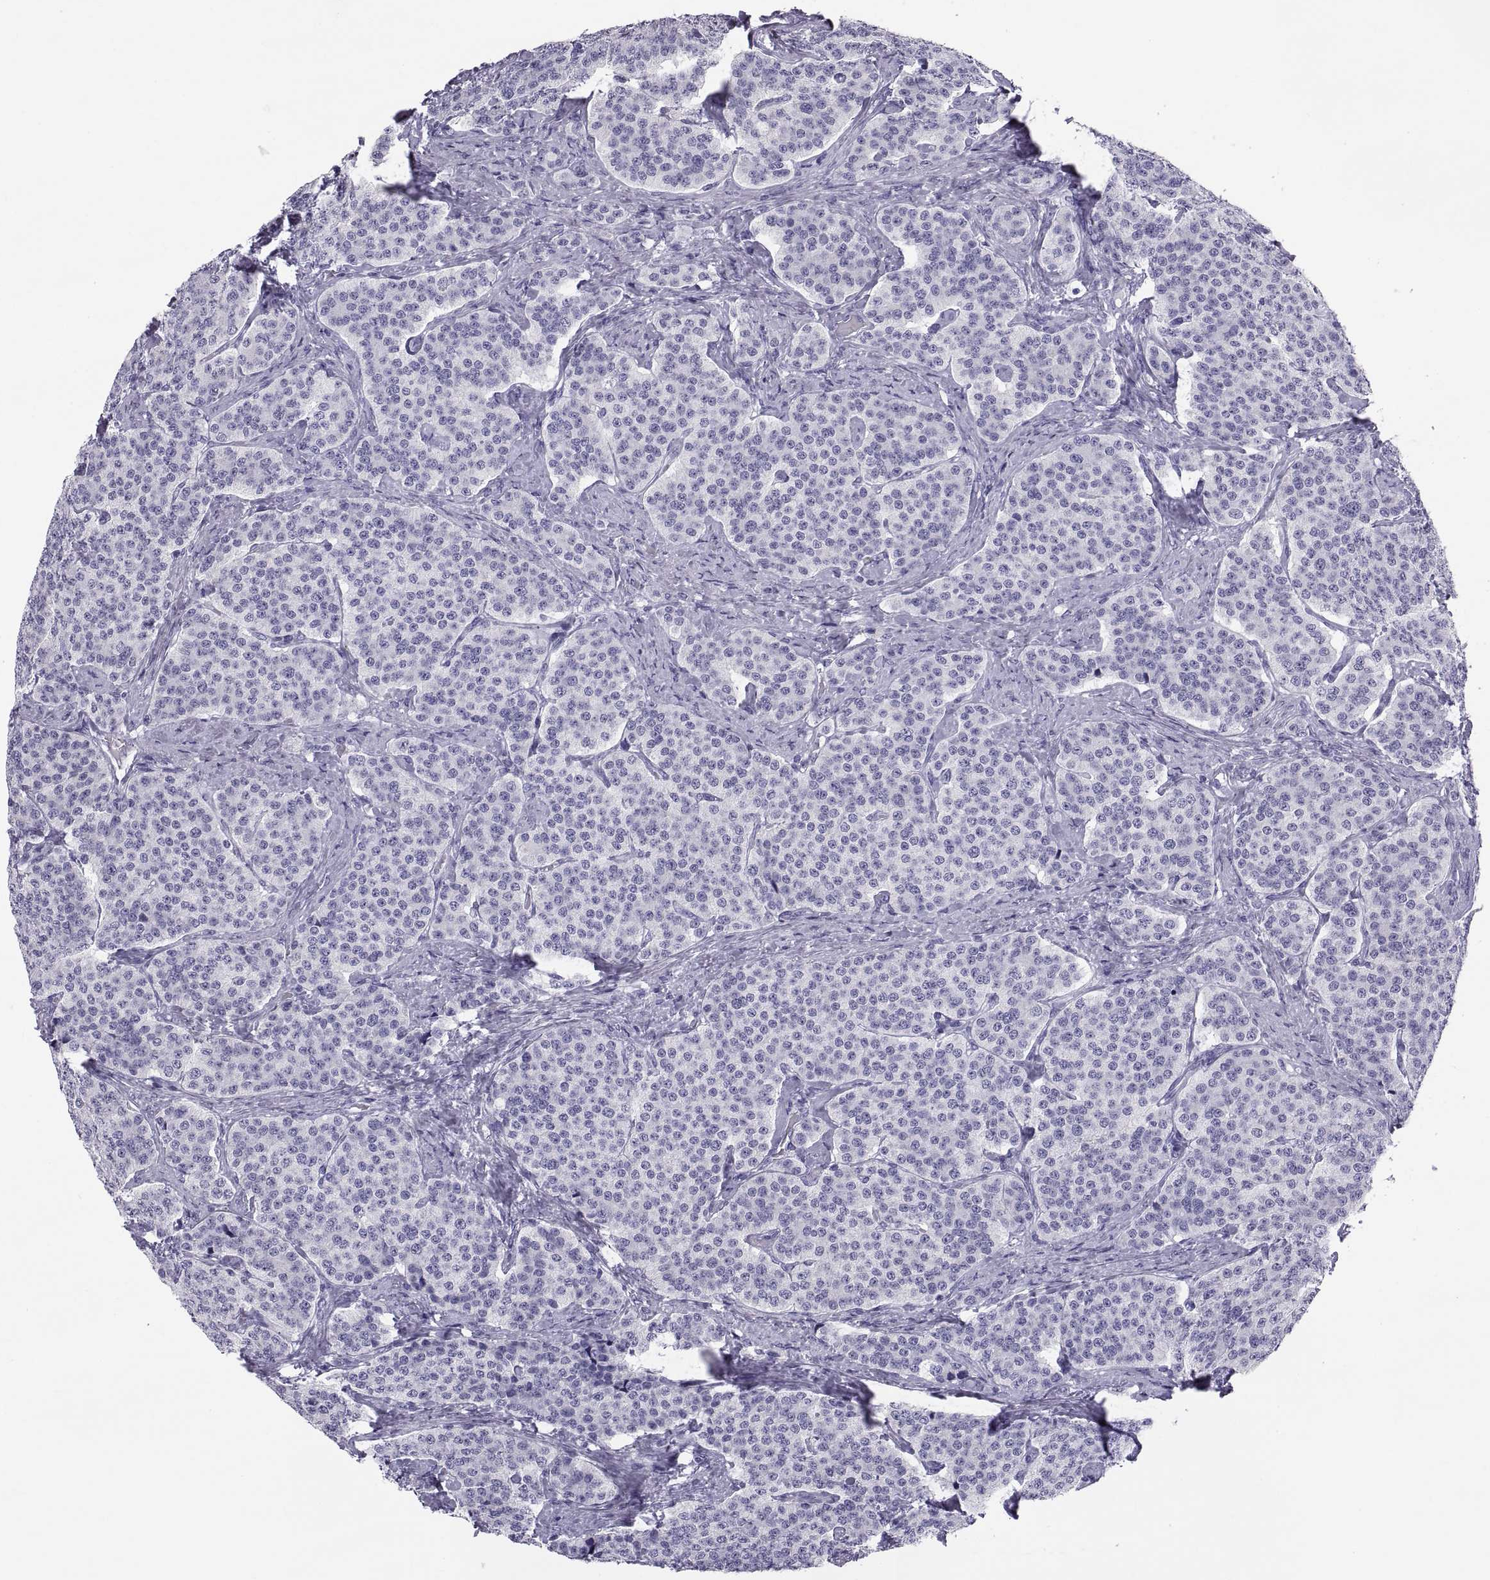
{"staining": {"intensity": "negative", "quantity": "none", "location": "none"}, "tissue": "carcinoid", "cell_type": "Tumor cells", "image_type": "cancer", "snomed": [{"axis": "morphology", "description": "Carcinoid, malignant, NOS"}, {"axis": "topography", "description": "Small intestine"}], "caption": "This micrograph is of carcinoid stained with immunohistochemistry (IHC) to label a protein in brown with the nuclei are counter-stained blue. There is no positivity in tumor cells.", "gene": "CT47A10", "patient": {"sex": "female", "age": 58}}